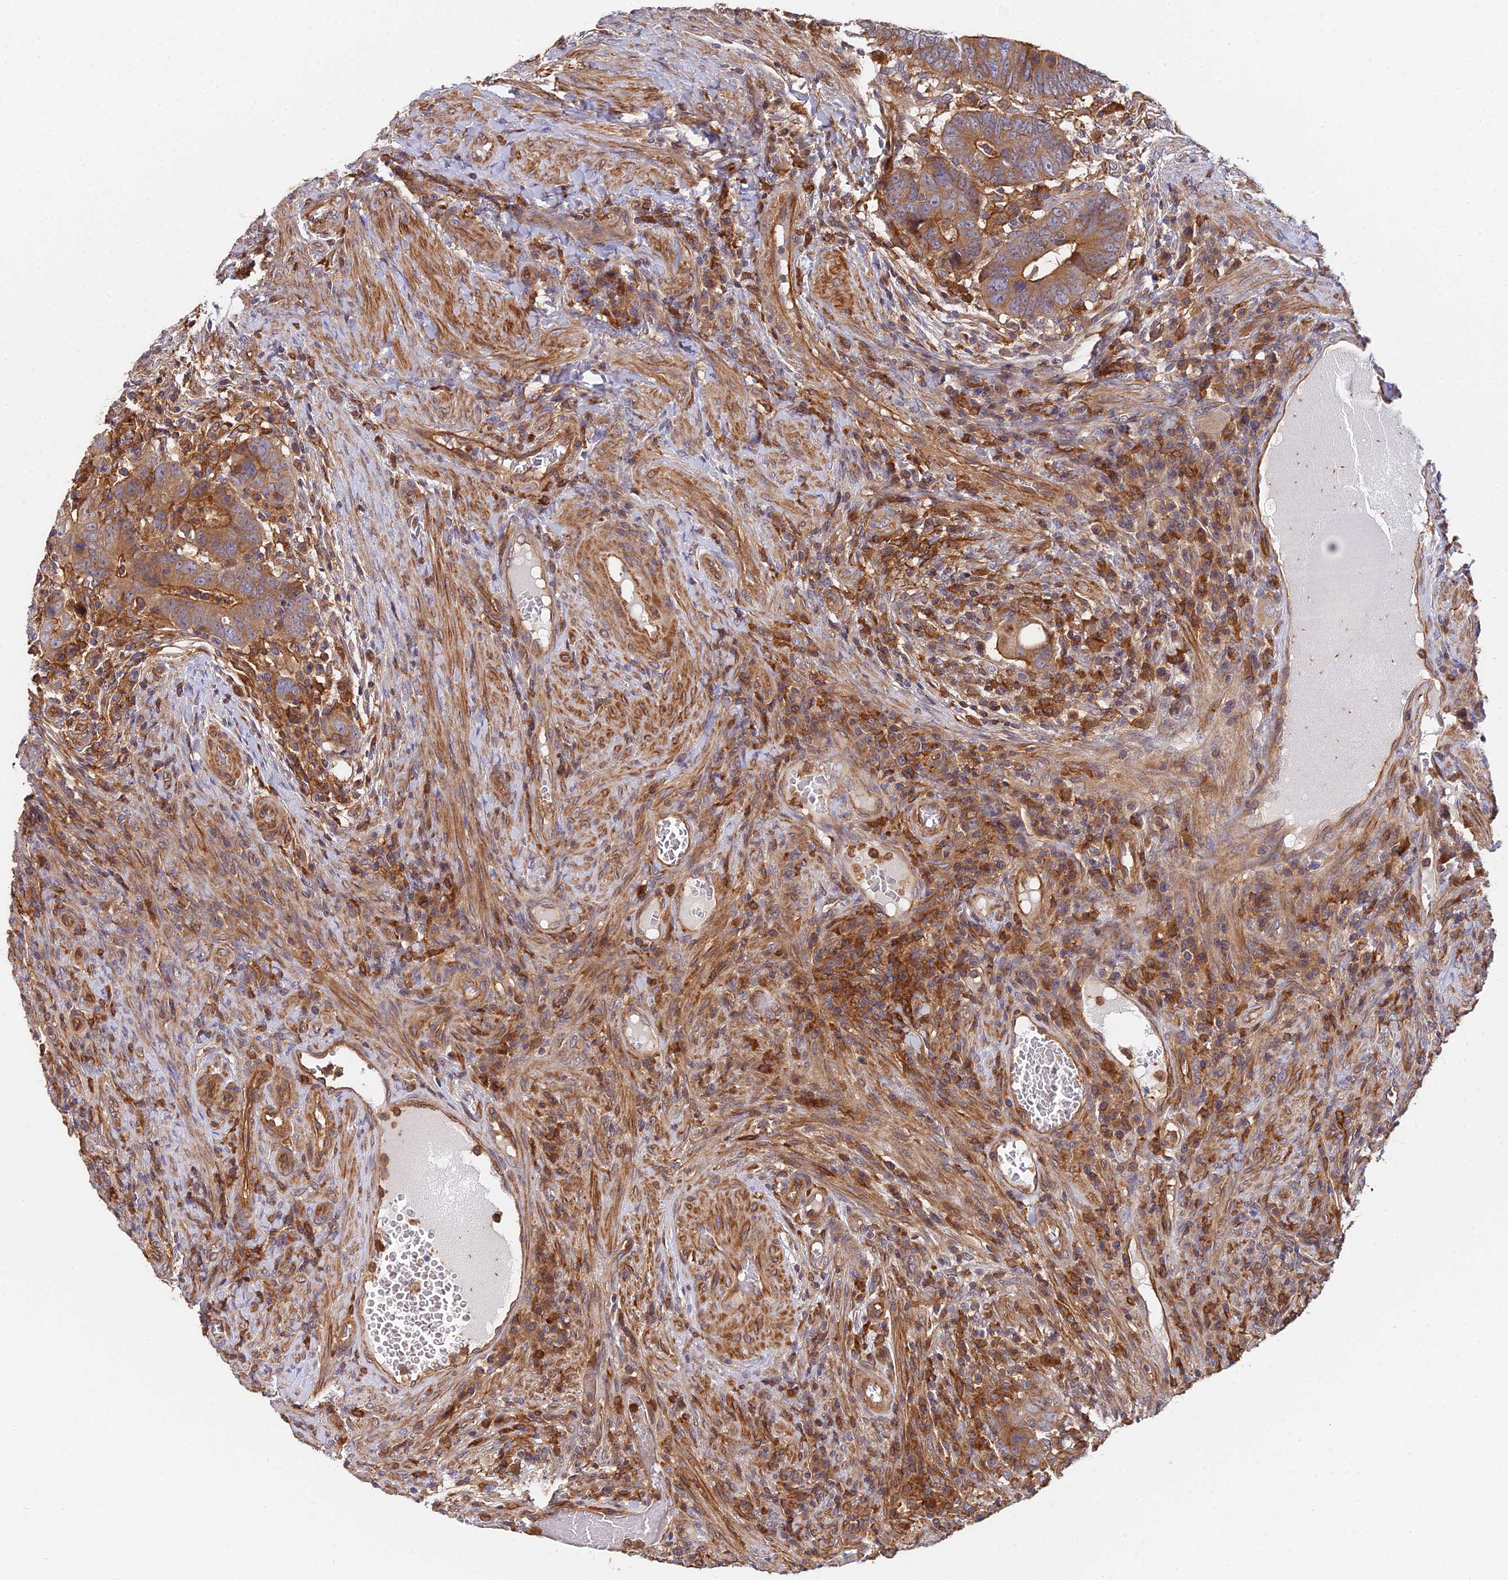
{"staining": {"intensity": "moderate", "quantity": ">75%", "location": "cytoplasmic/membranous"}, "tissue": "colorectal cancer", "cell_type": "Tumor cells", "image_type": "cancer", "snomed": [{"axis": "morphology", "description": "Normal tissue, NOS"}, {"axis": "morphology", "description": "Adenocarcinoma, NOS"}, {"axis": "topography", "description": "Rectum"}], "caption": "Colorectal adenocarcinoma tissue shows moderate cytoplasmic/membranous expression in about >75% of tumor cells", "gene": "GNG5B", "patient": {"sex": "female", "age": 65}}